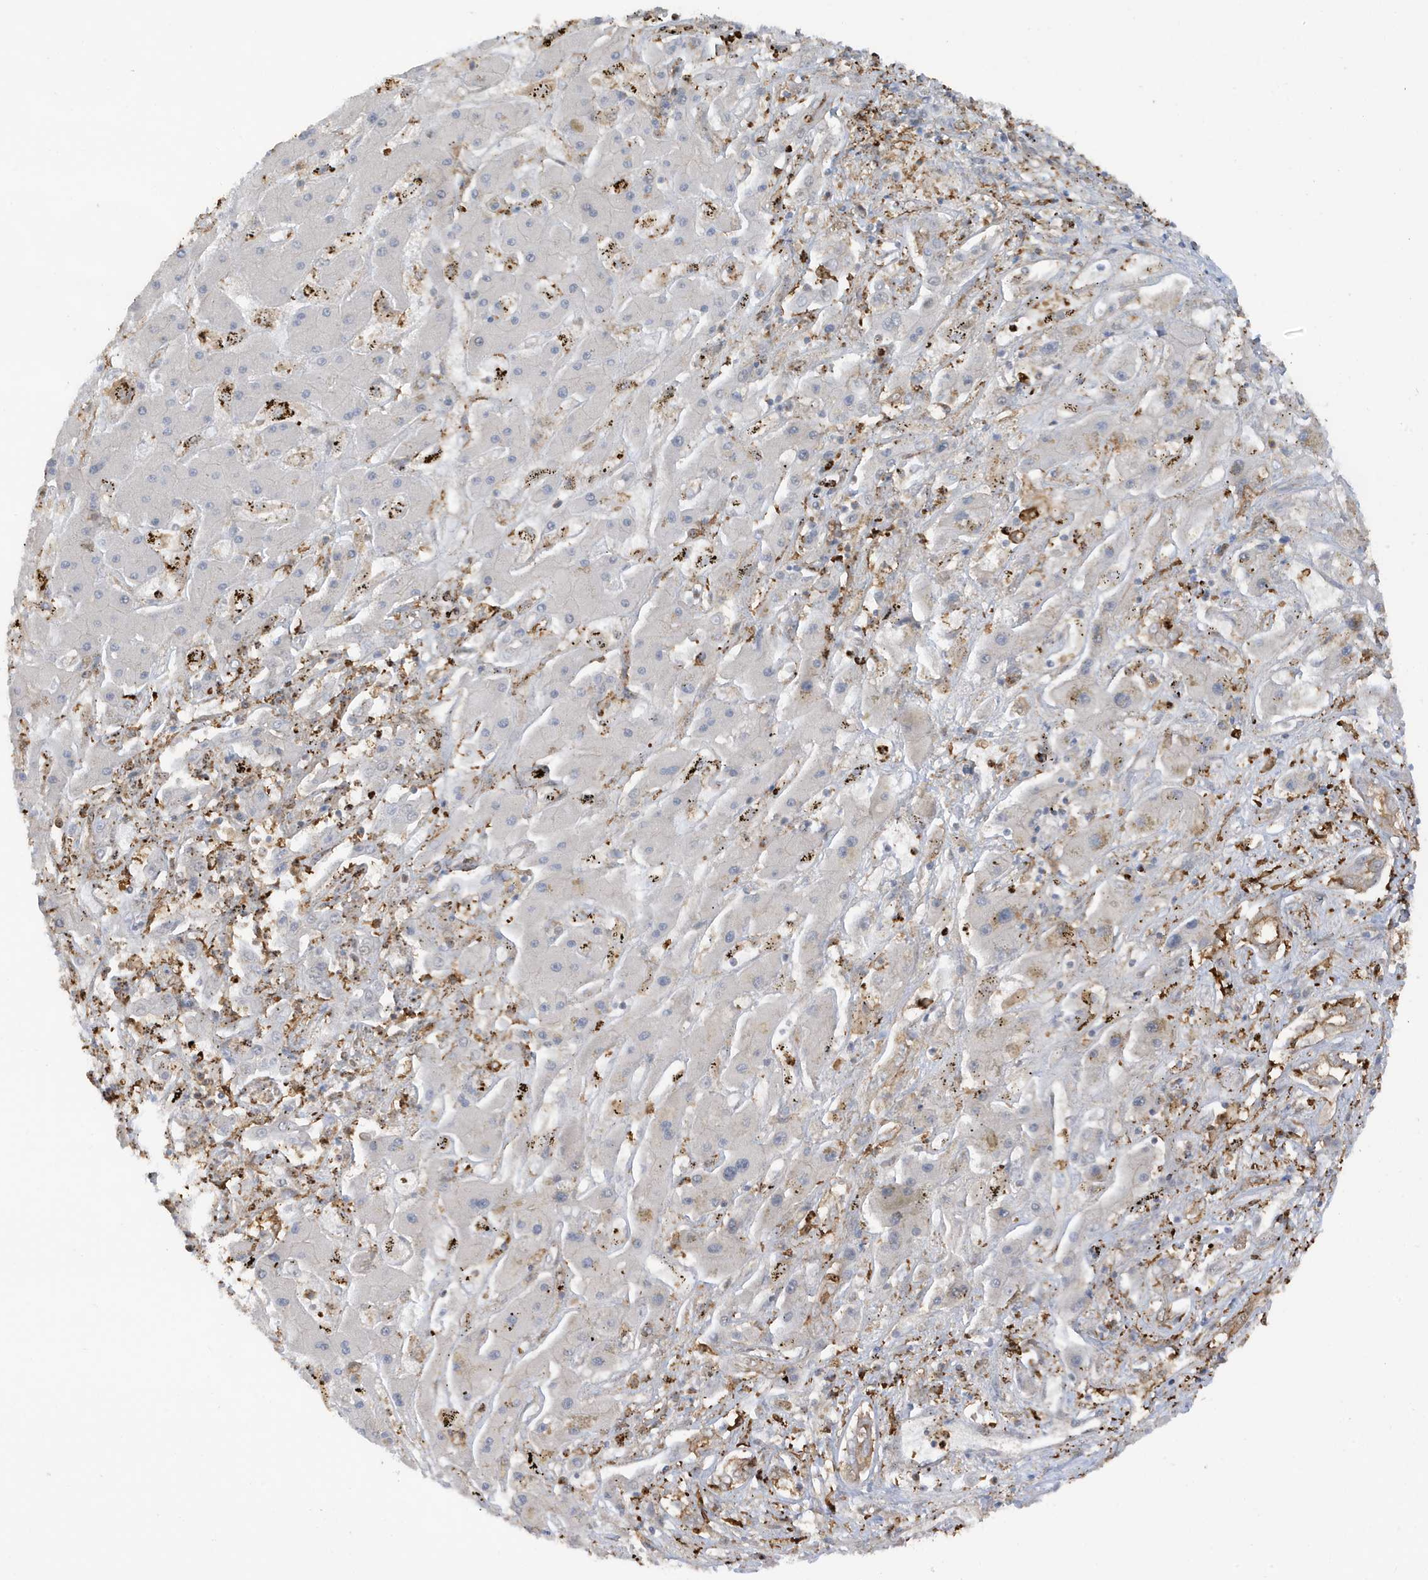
{"staining": {"intensity": "negative", "quantity": "none", "location": "none"}, "tissue": "liver cancer", "cell_type": "Tumor cells", "image_type": "cancer", "snomed": [{"axis": "morphology", "description": "Cholangiocarcinoma"}, {"axis": "topography", "description": "Liver"}], "caption": "Tumor cells show no significant protein positivity in cholangiocarcinoma (liver).", "gene": "PHACTR2", "patient": {"sex": "male", "age": 67}}